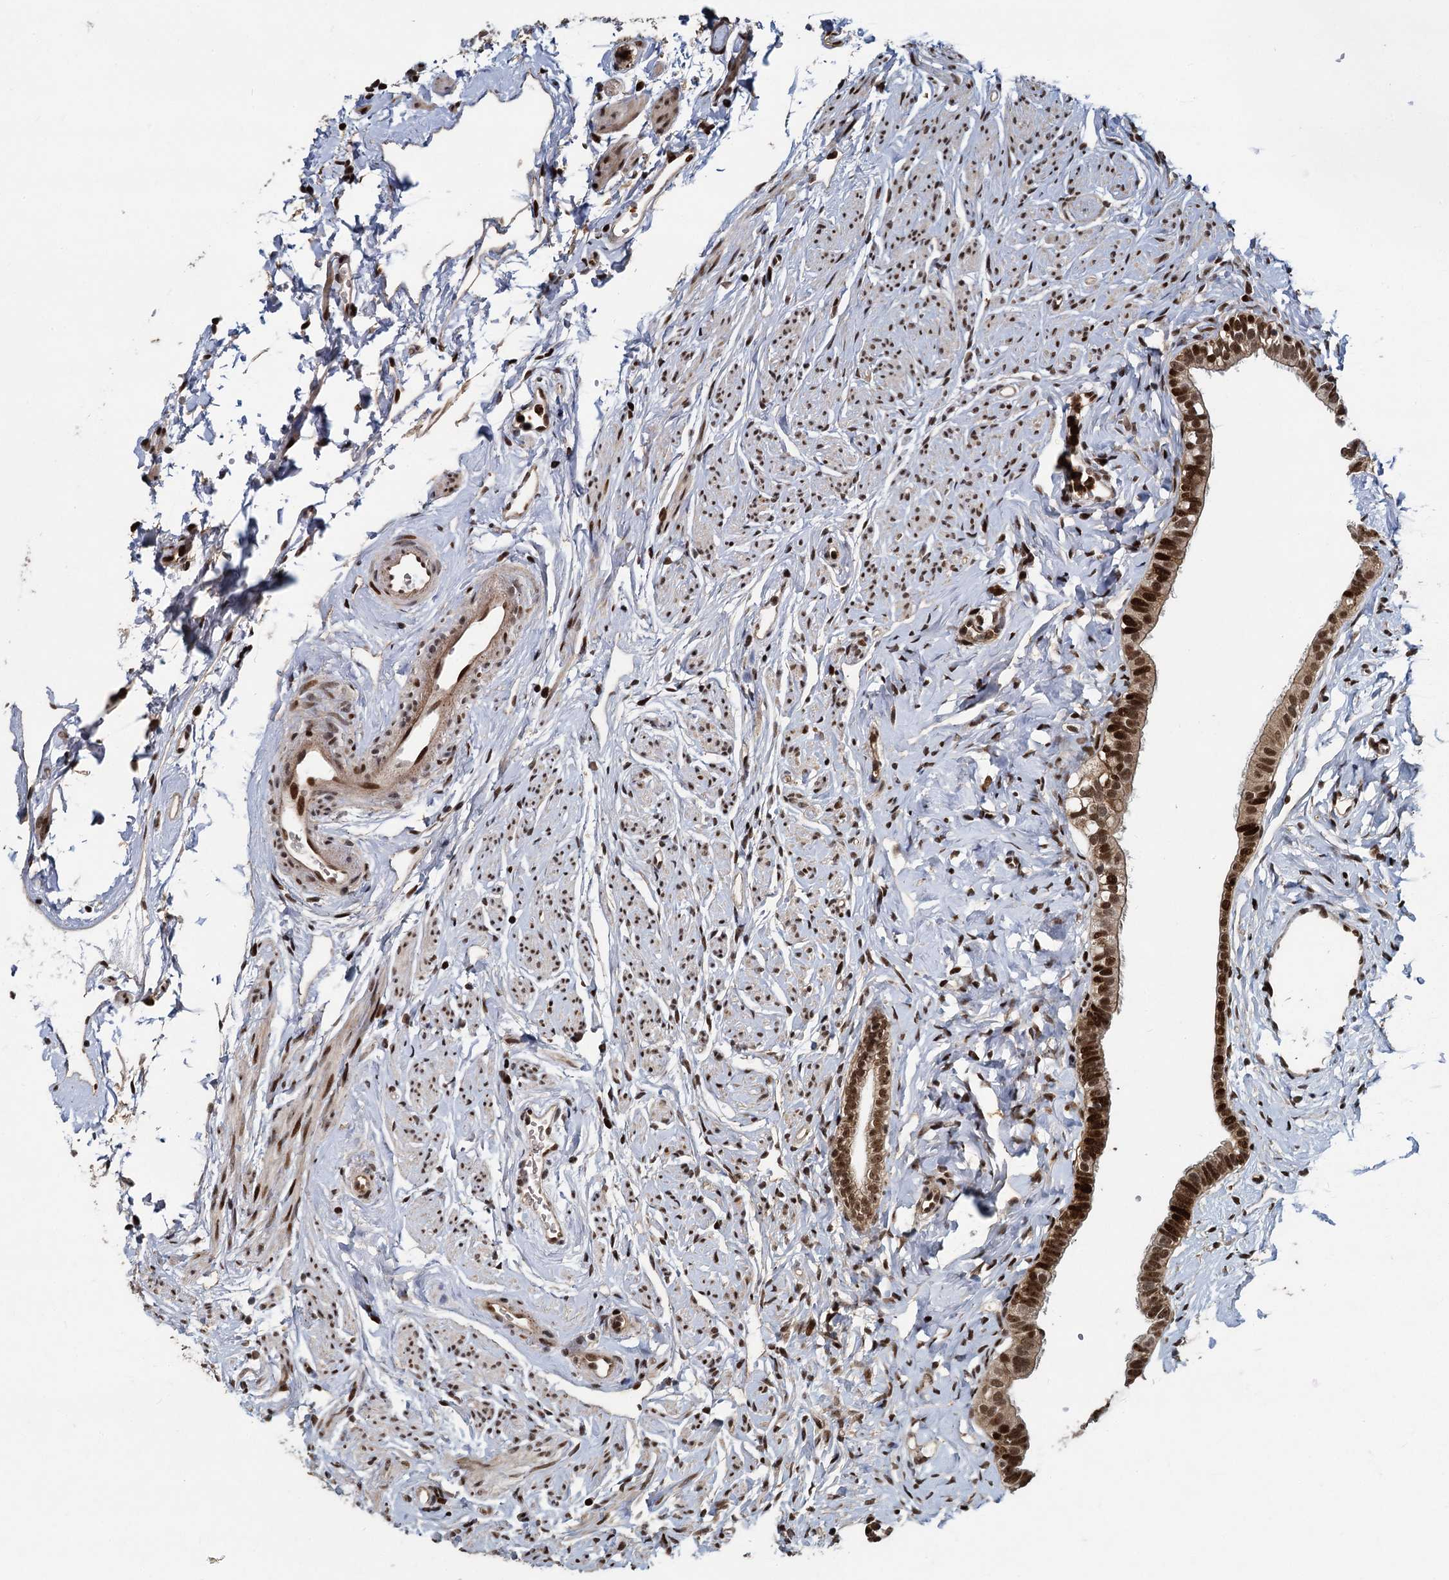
{"staining": {"intensity": "strong", "quantity": ">75%", "location": "nuclear"}, "tissue": "fallopian tube", "cell_type": "Glandular cells", "image_type": "normal", "snomed": [{"axis": "morphology", "description": "Normal tissue, NOS"}, {"axis": "topography", "description": "Fallopian tube"}], "caption": "An image of fallopian tube stained for a protein shows strong nuclear brown staining in glandular cells.", "gene": "ANKRD49", "patient": {"sex": "female", "age": 66}}